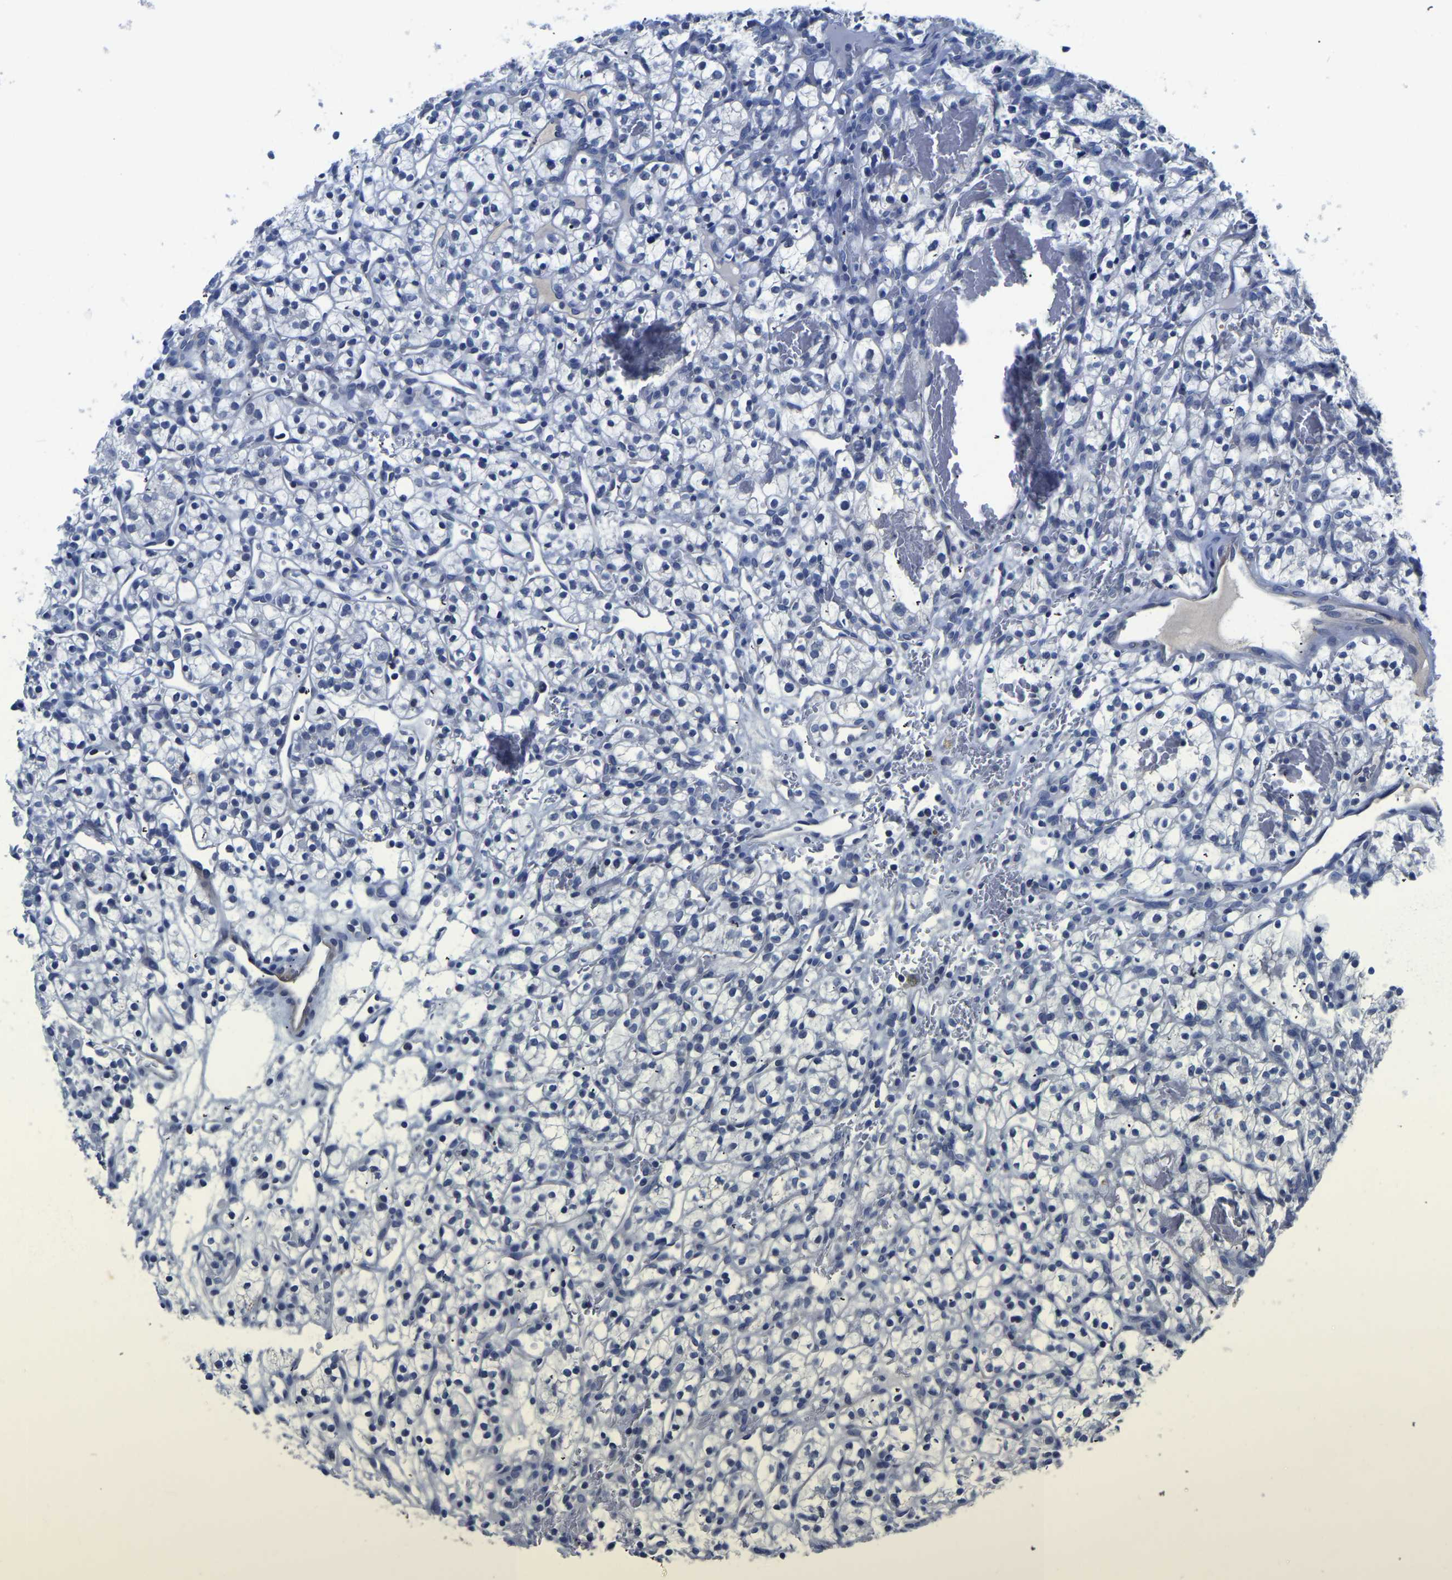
{"staining": {"intensity": "negative", "quantity": "none", "location": "none"}, "tissue": "renal cancer", "cell_type": "Tumor cells", "image_type": "cancer", "snomed": [{"axis": "morphology", "description": "Adenocarcinoma, NOS"}, {"axis": "topography", "description": "Kidney"}], "caption": "Immunohistochemistry (IHC) of renal adenocarcinoma reveals no staining in tumor cells.", "gene": "FGD5", "patient": {"sex": "female", "age": 57}}